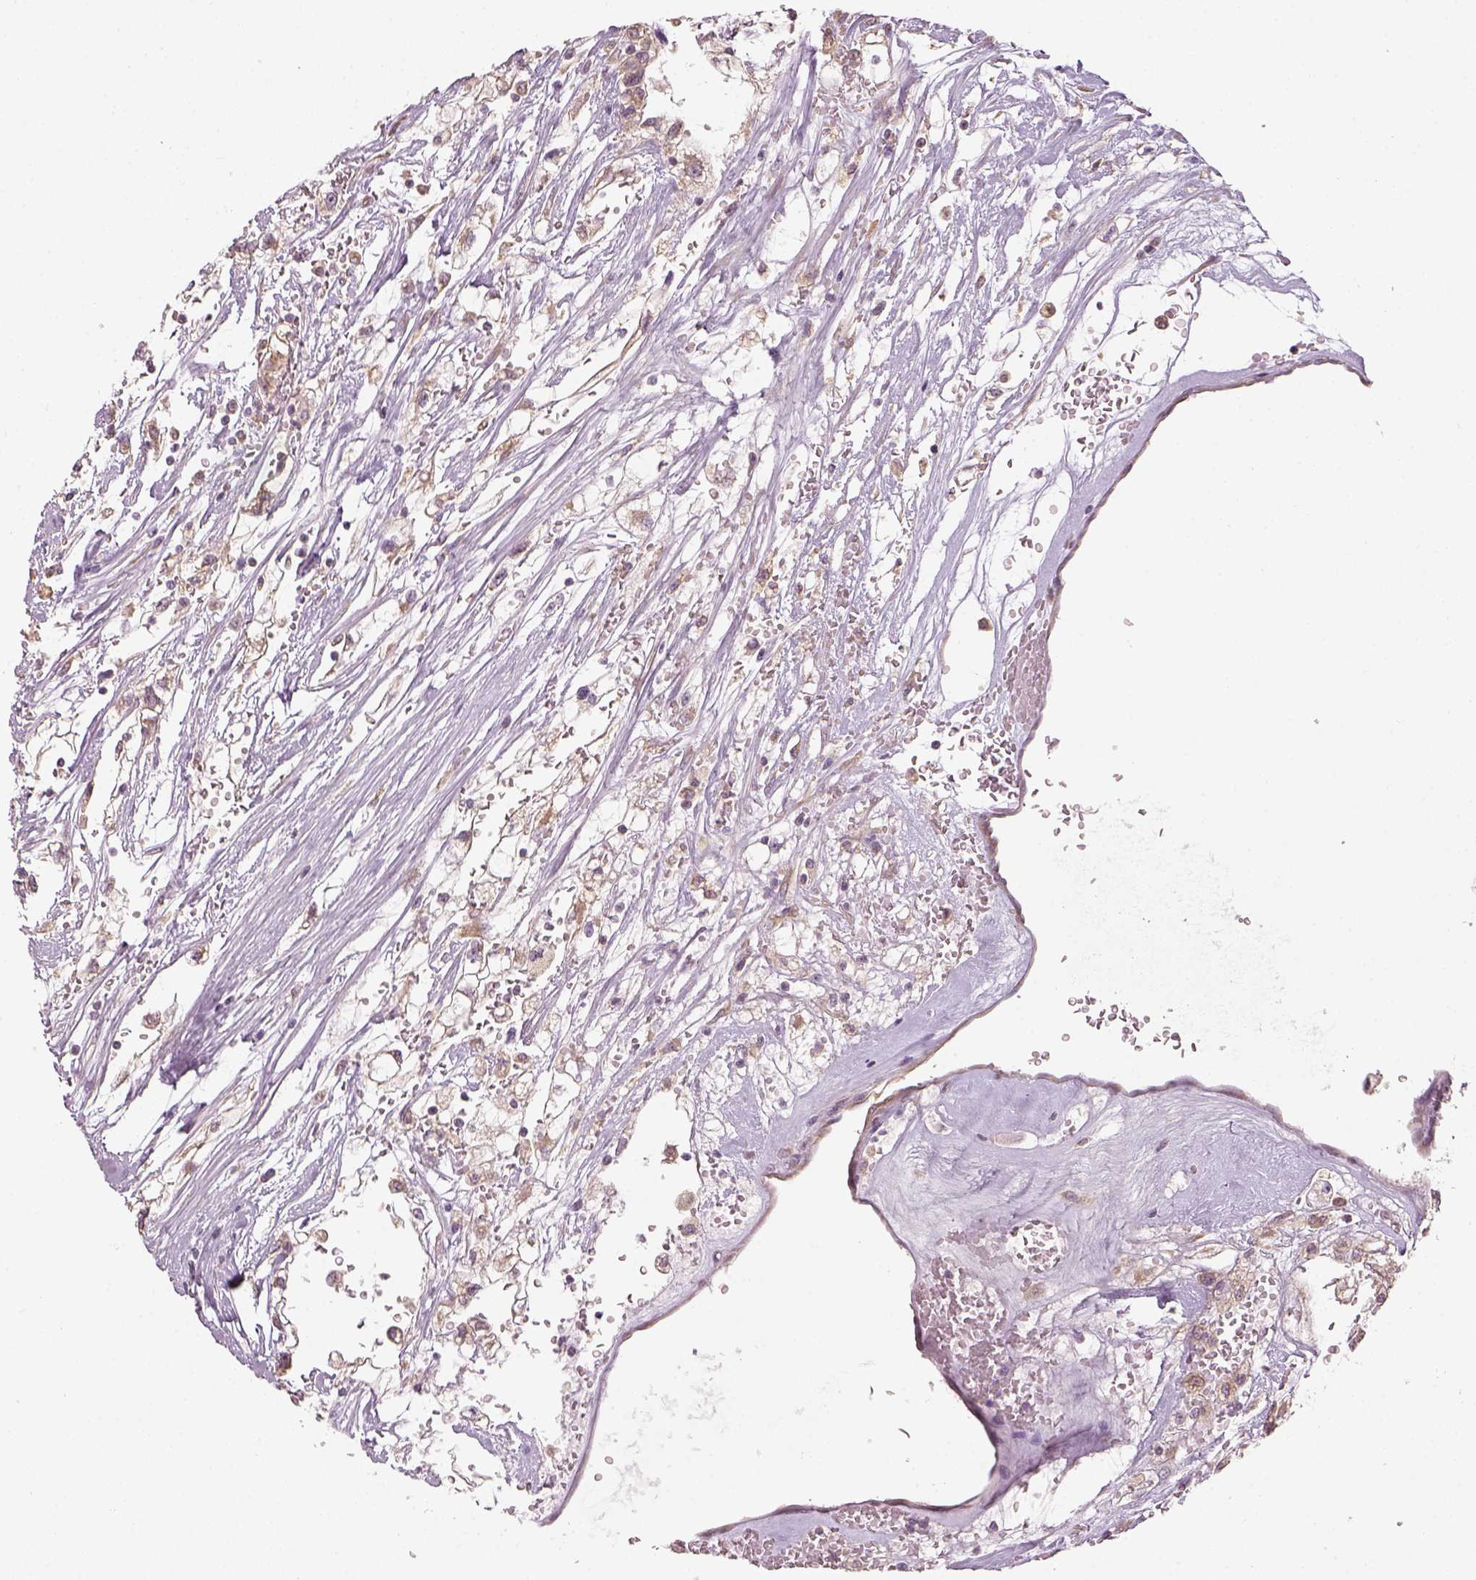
{"staining": {"intensity": "weak", "quantity": ">75%", "location": "cytoplasmic/membranous"}, "tissue": "renal cancer", "cell_type": "Tumor cells", "image_type": "cancer", "snomed": [{"axis": "morphology", "description": "Adenocarcinoma, NOS"}, {"axis": "topography", "description": "Kidney"}], "caption": "Renal adenocarcinoma was stained to show a protein in brown. There is low levels of weak cytoplasmic/membranous positivity in approximately >75% of tumor cells.", "gene": "PAIP1", "patient": {"sex": "male", "age": 59}}